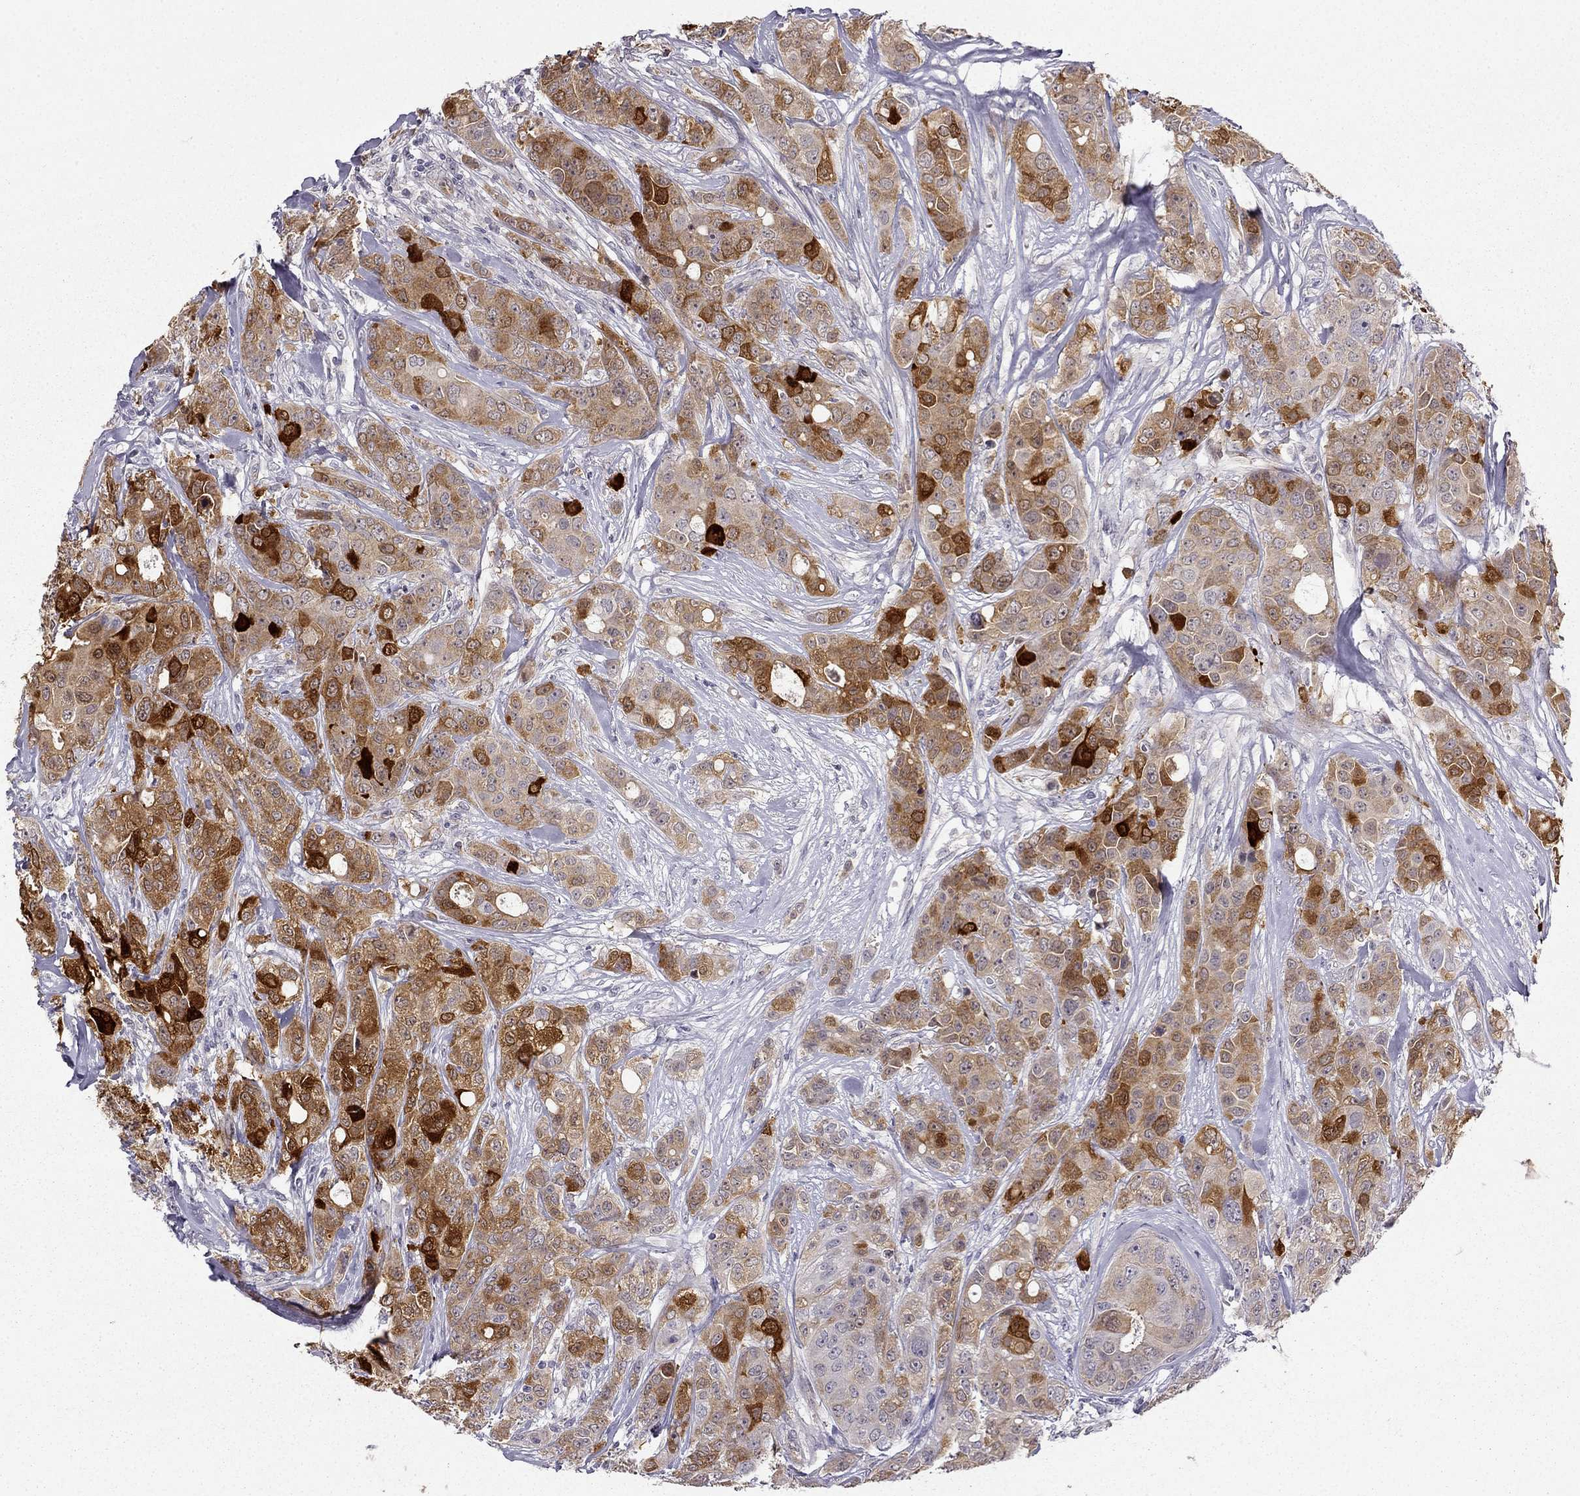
{"staining": {"intensity": "strong", "quantity": "<25%", "location": "cytoplasmic/membranous"}, "tissue": "breast cancer", "cell_type": "Tumor cells", "image_type": "cancer", "snomed": [{"axis": "morphology", "description": "Duct carcinoma"}, {"axis": "topography", "description": "Breast"}], "caption": "High-magnification brightfield microscopy of breast cancer (invasive ductal carcinoma) stained with DAB (brown) and counterstained with hematoxylin (blue). tumor cells exhibit strong cytoplasmic/membranous positivity is appreciated in approximately<25% of cells.", "gene": "NQO1", "patient": {"sex": "female", "age": 43}}